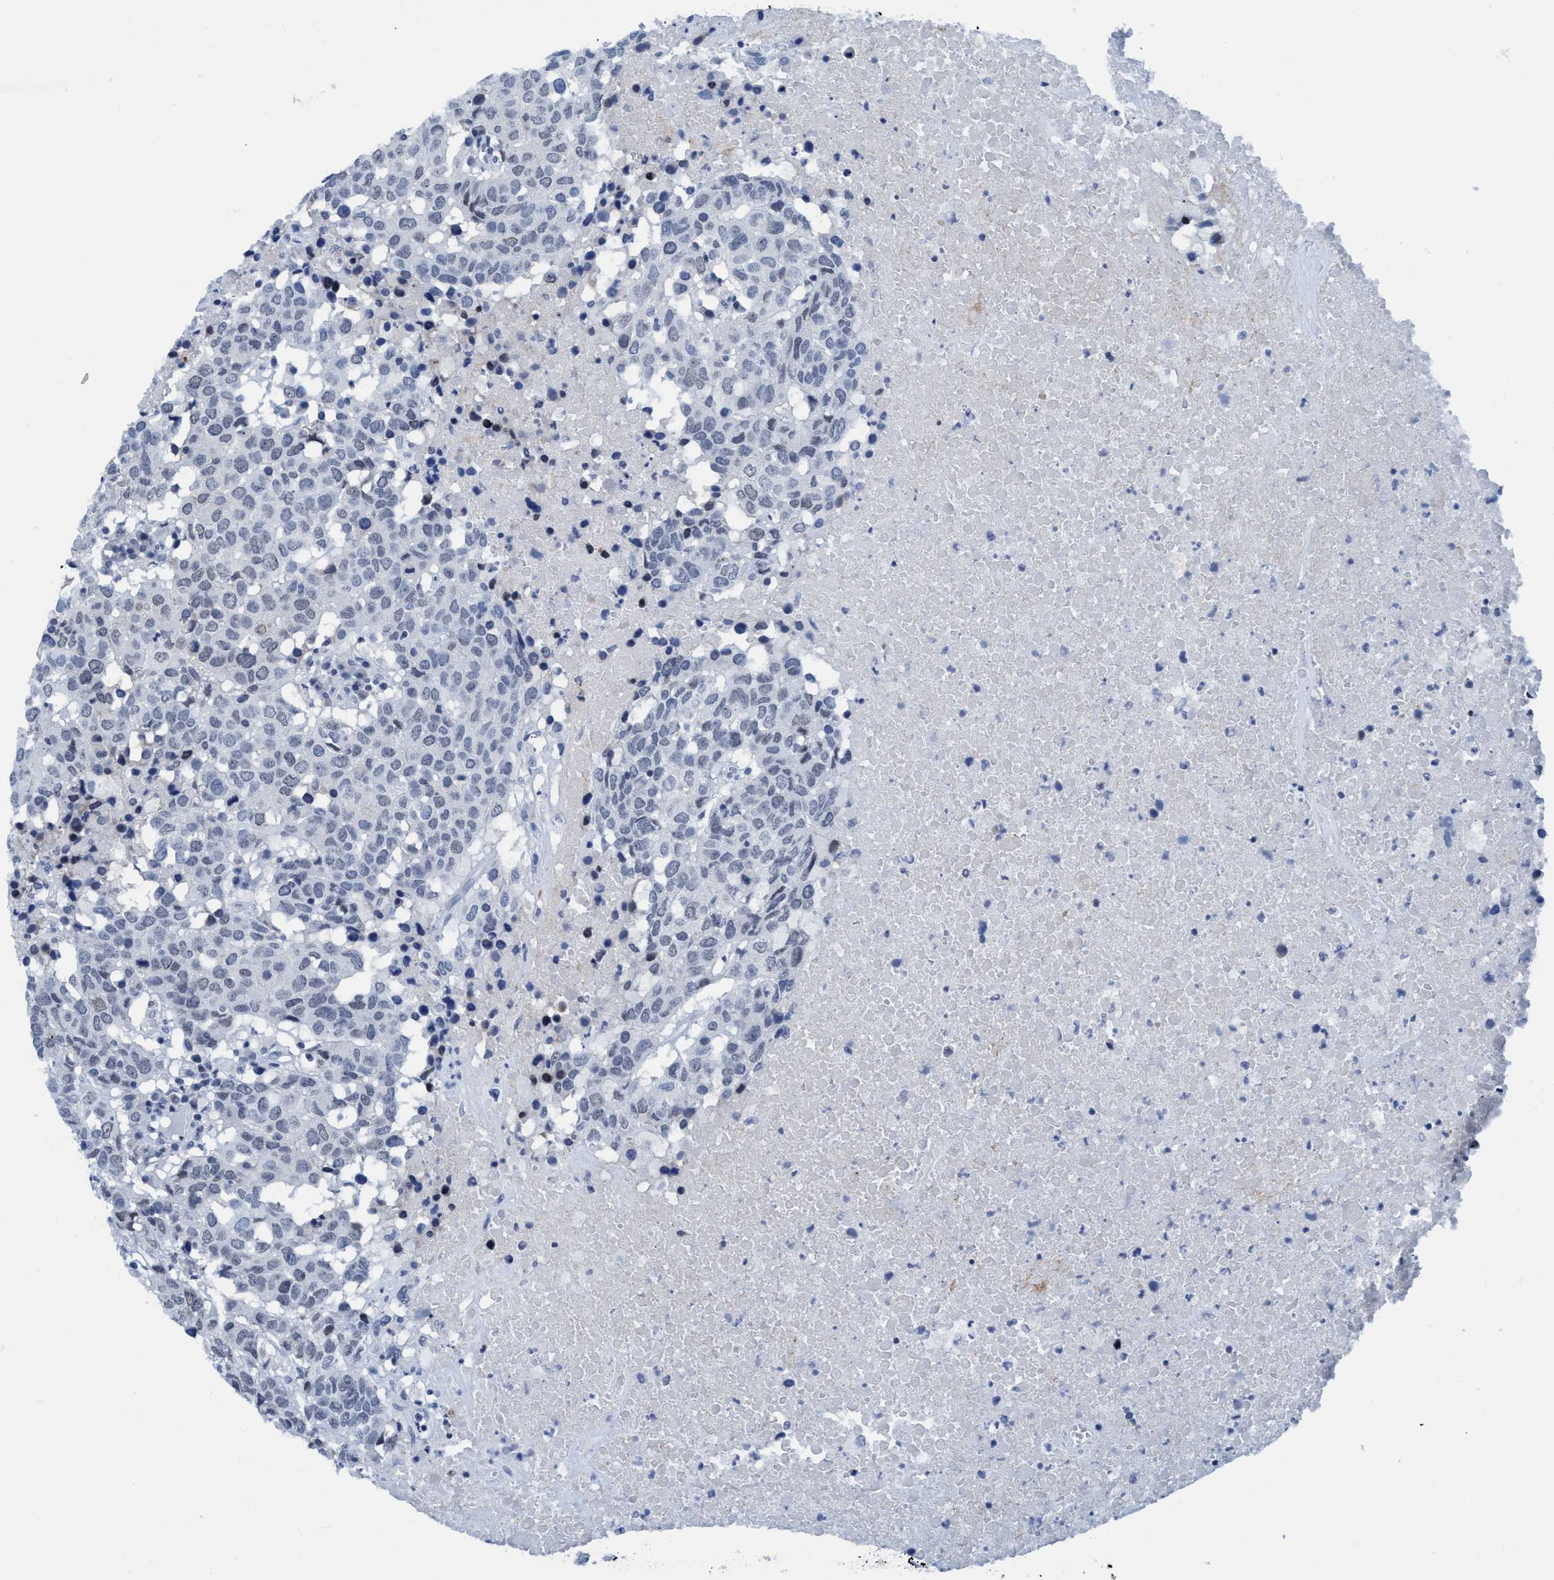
{"staining": {"intensity": "negative", "quantity": "none", "location": "none"}, "tissue": "head and neck cancer", "cell_type": "Tumor cells", "image_type": "cancer", "snomed": [{"axis": "morphology", "description": "Squamous cell carcinoma, NOS"}, {"axis": "topography", "description": "Head-Neck"}], "caption": "The IHC image has no significant positivity in tumor cells of head and neck cancer (squamous cell carcinoma) tissue. The staining is performed using DAB (3,3'-diaminobenzidine) brown chromogen with nuclei counter-stained in using hematoxylin.", "gene": "DNAI1", "patient": {"sex": "male", "age": 66}}